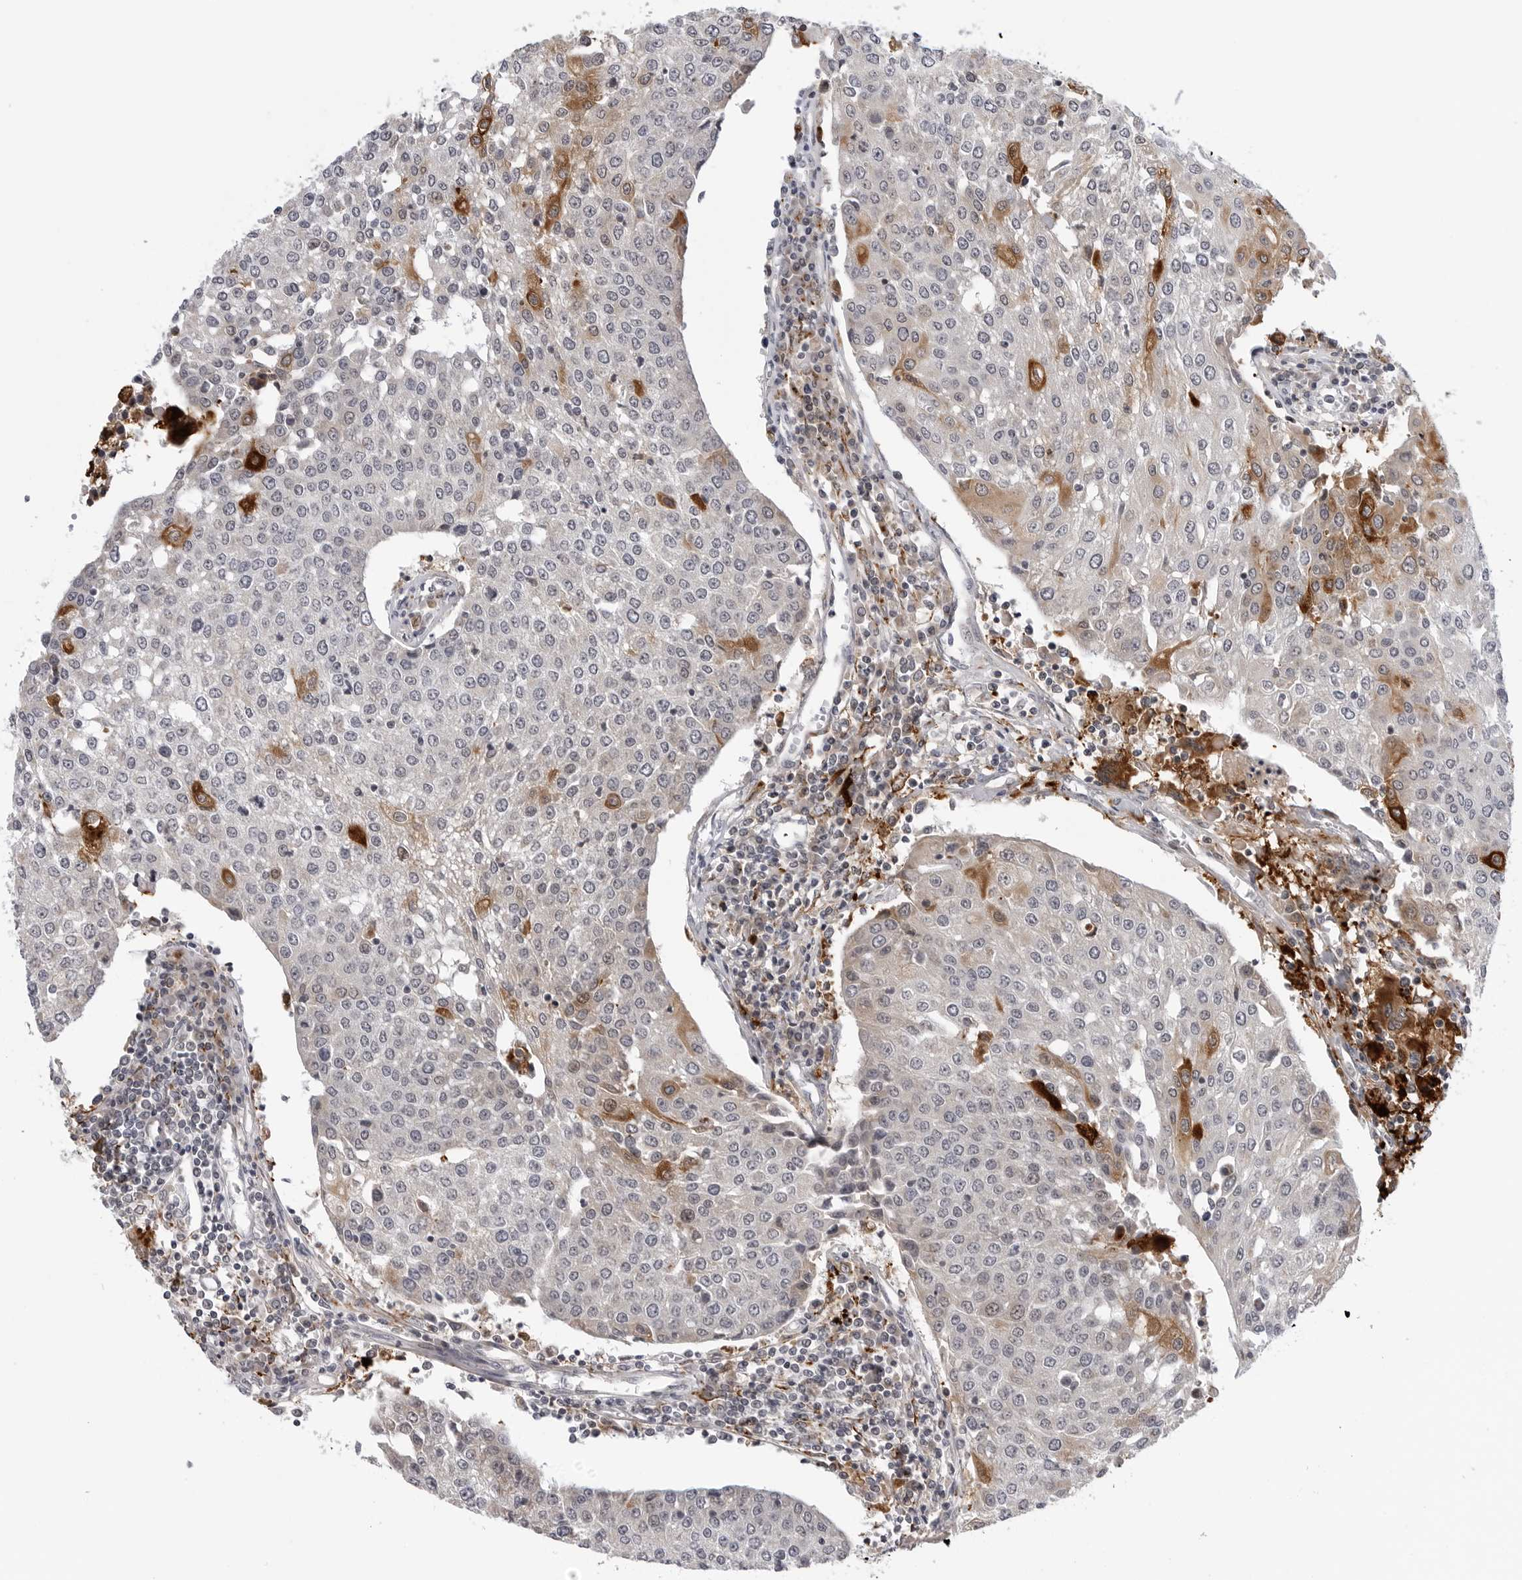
{"staining": {"intensity": "strong", "quantity": "<25%", "location": "cytoplasmic/membranous"}, "tissue": "urothelial cancer", "cell_type": "Tumor cells", "image_type": "cancer", "snomed": [{"axis": "morphology", "description": "Urothelial carcinoma, High grade"}, {"axis": "topography", "description": "Urinary bladder"}], "caption": "An image of human urothelial cancer stained for a protein displays strong cytoplasmic/membranous brown staining in tumor cells.", "gene": "CDK20", "patient": {"sex": "female", "age": 85}}